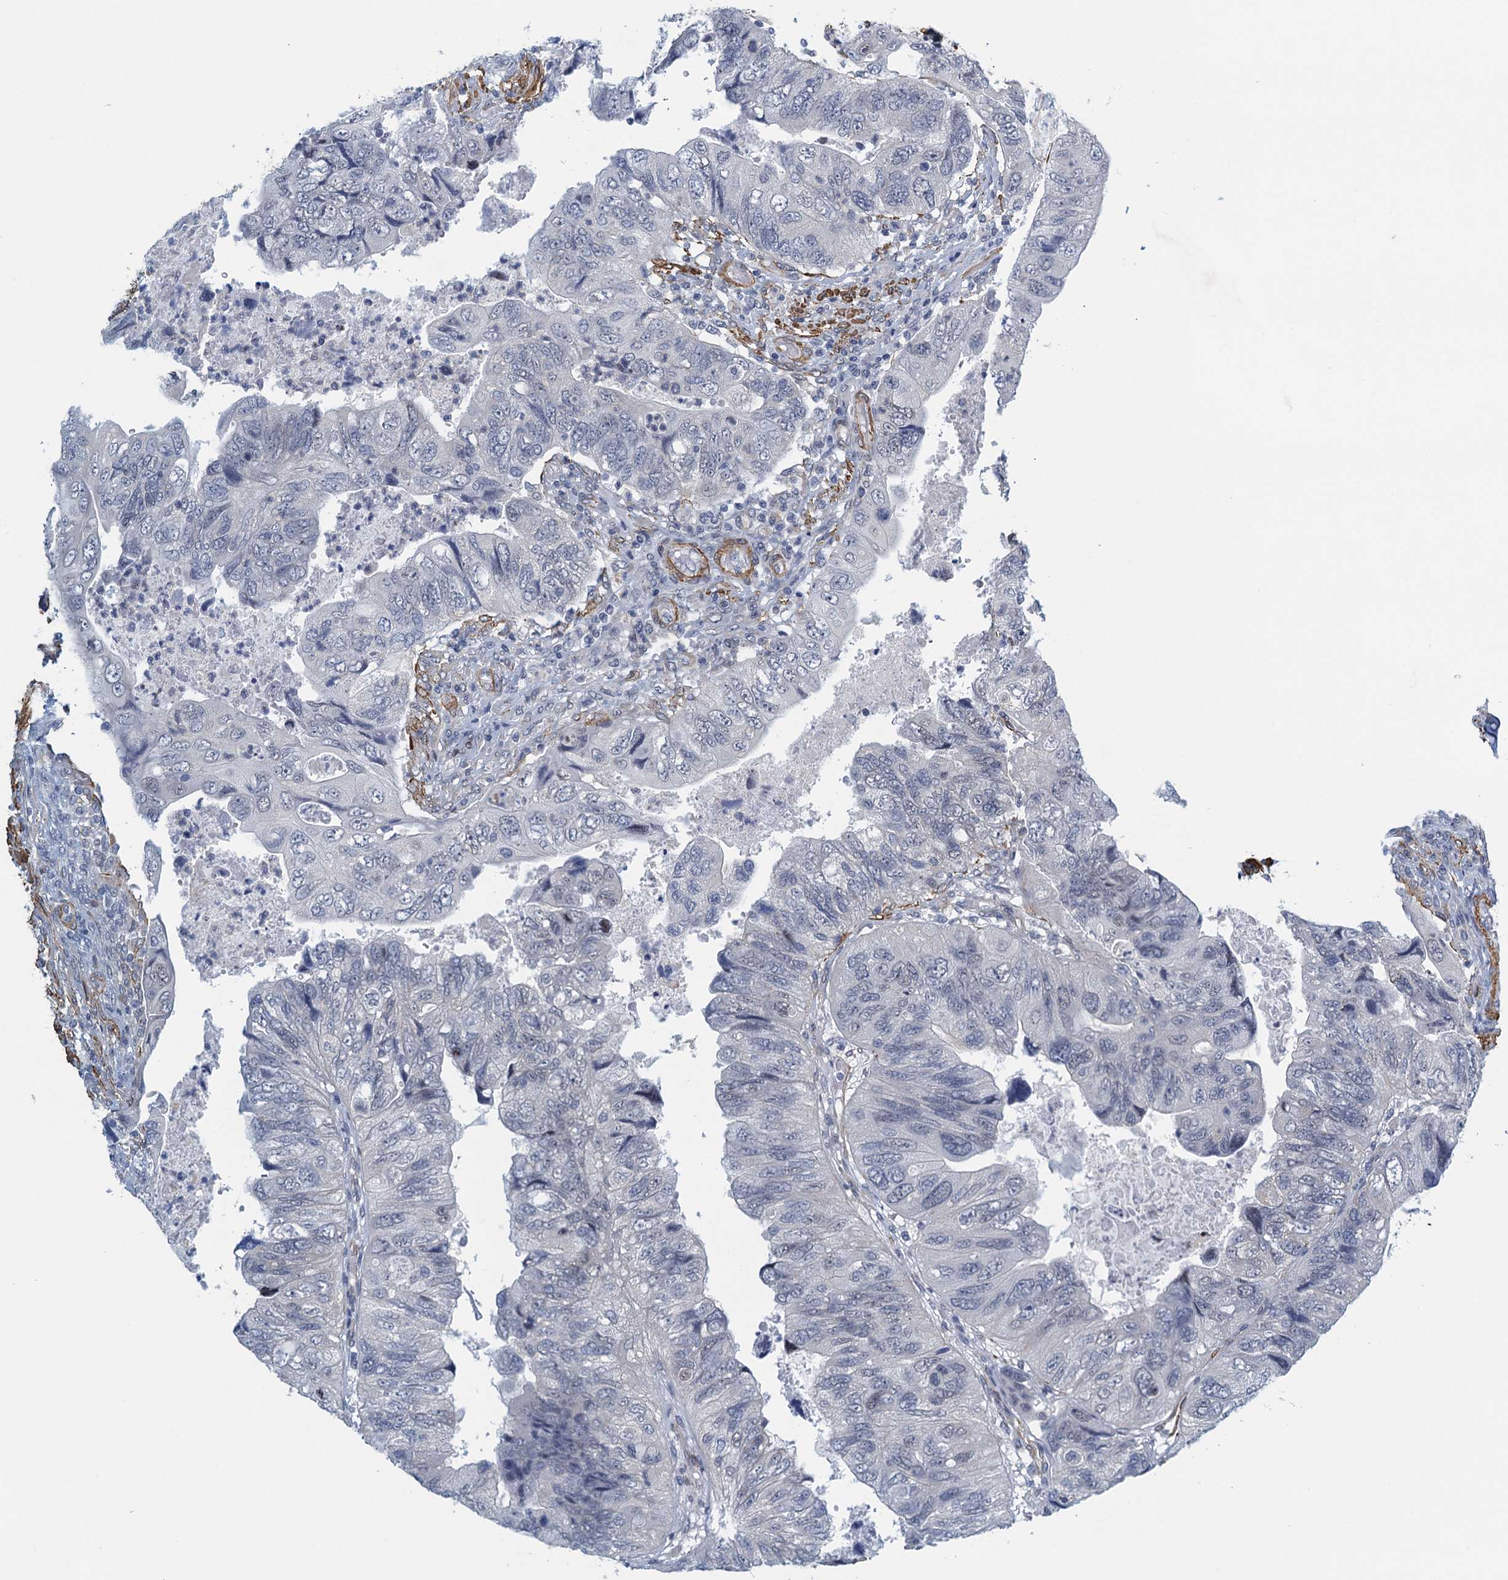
{"staining": {"intensity": "negative", "quantity": "none", "location": "none"}, "tissue": "colorectal cancer", "cell_type": "Tumor cells", "image_type": "cancer", "snomed": [{"axis": "morphology", "description": "Adenocarcinoma, NOS"}, {"axis": "topography", "description": "Rectum"}], "caption": "IHC of human colorectal adenocarcinoma displays no expression in tumor cells.", "gene": "ALG2", "patient": {"sex": "male", "age": 63}}